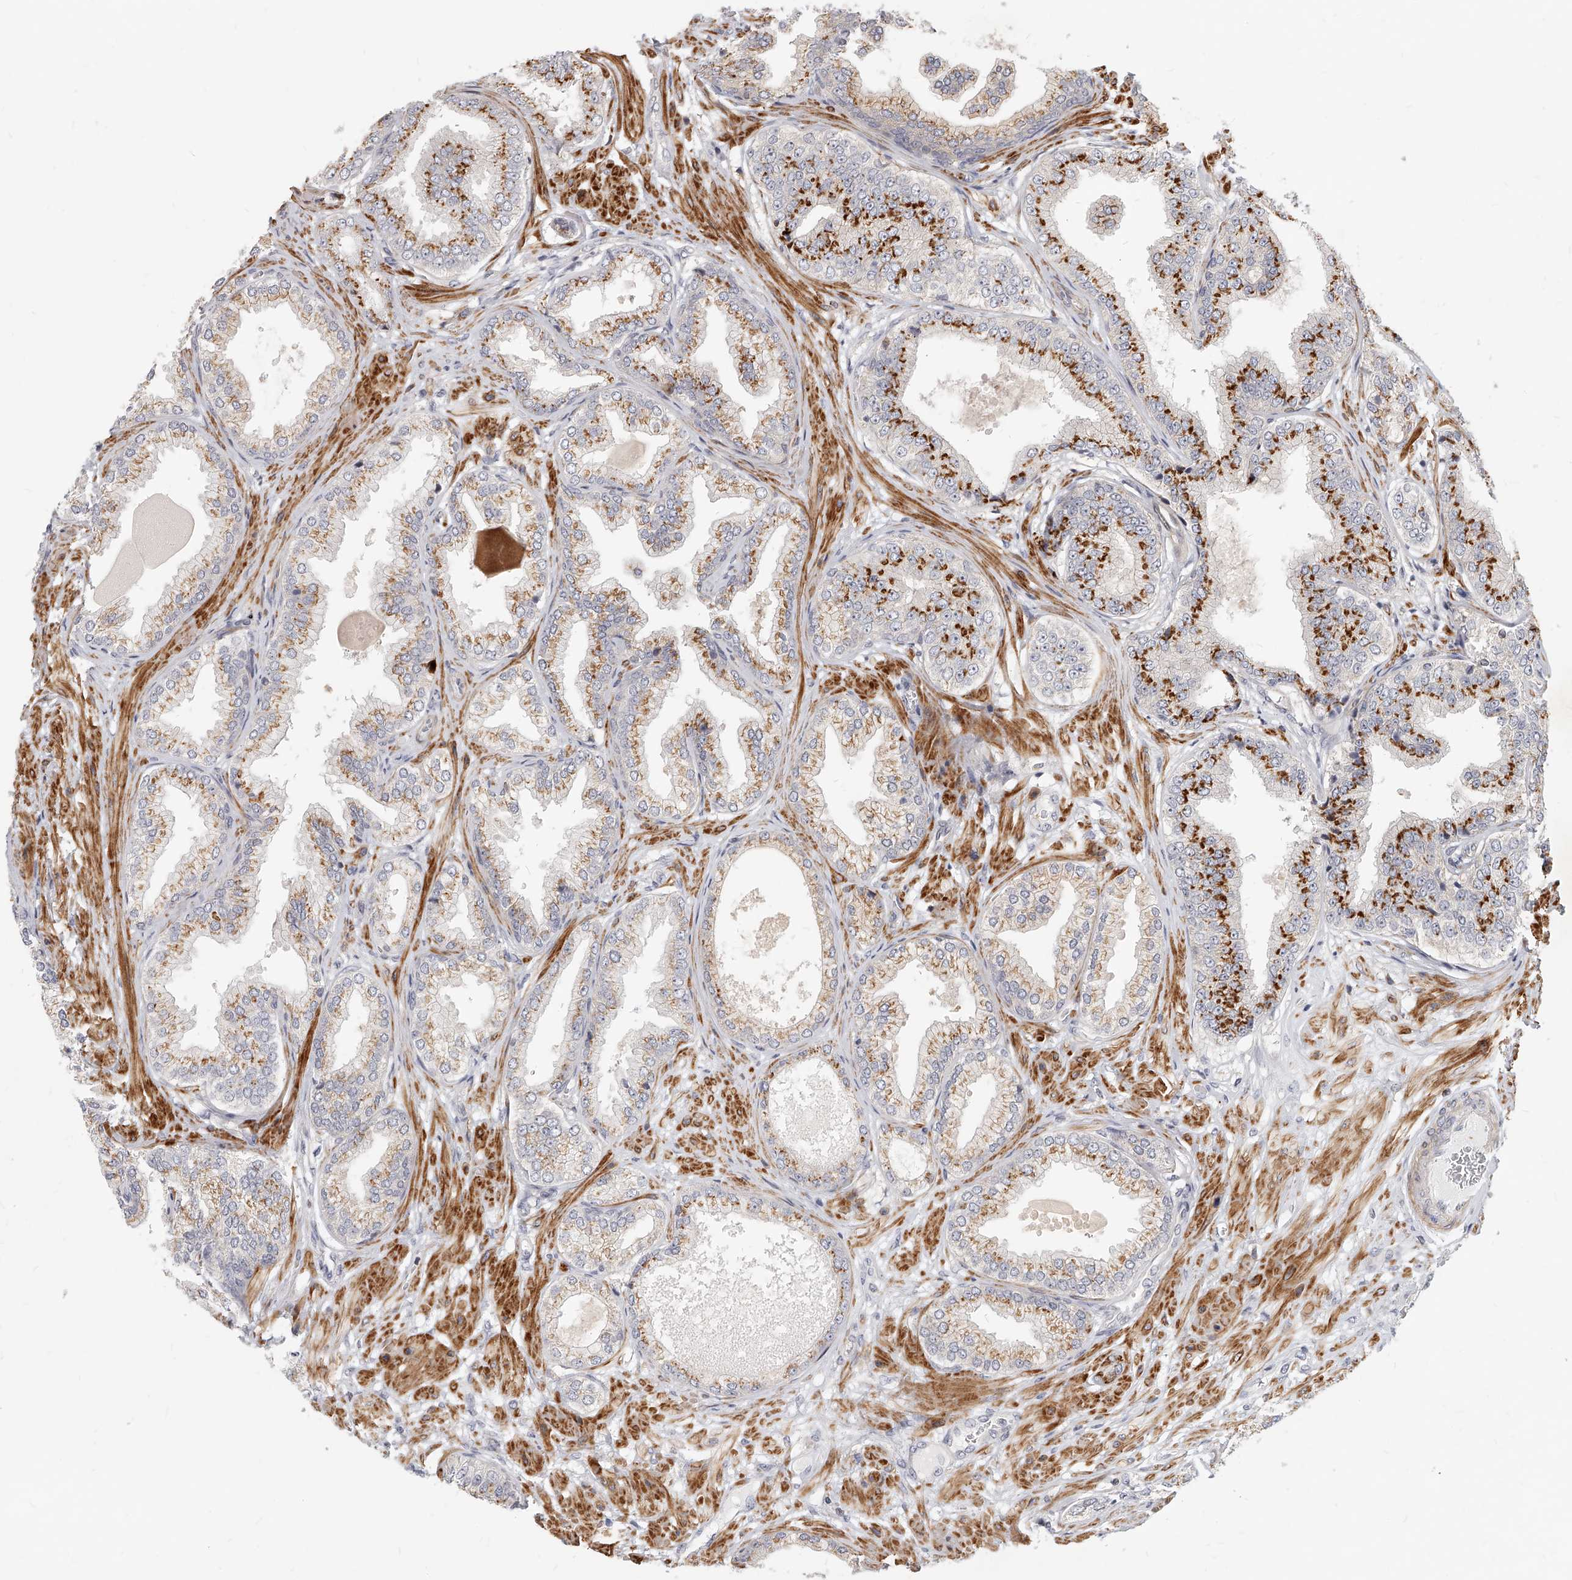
{"staining": {"intensity": "strong", "quantity": ">75%", "location": "cytoplasmic/membranous"}, "tissue": "prostate cancer", "cell_type": "Tumor cells", "image_type": "cancer", "snomed": [{"axis": "morphology", "description": "Adenocarcinoma, Low grade"}, {"axis": "topography", "description": "Prostate"}], "caption": "A brown stain shows strong cytoplasmic/membranous expression of a protein in prostate cancer (low-grade adenocarcinoma) tumor cells.", "gene": "SLC37A1", "patient": {"sex": "male", "age": 63}}